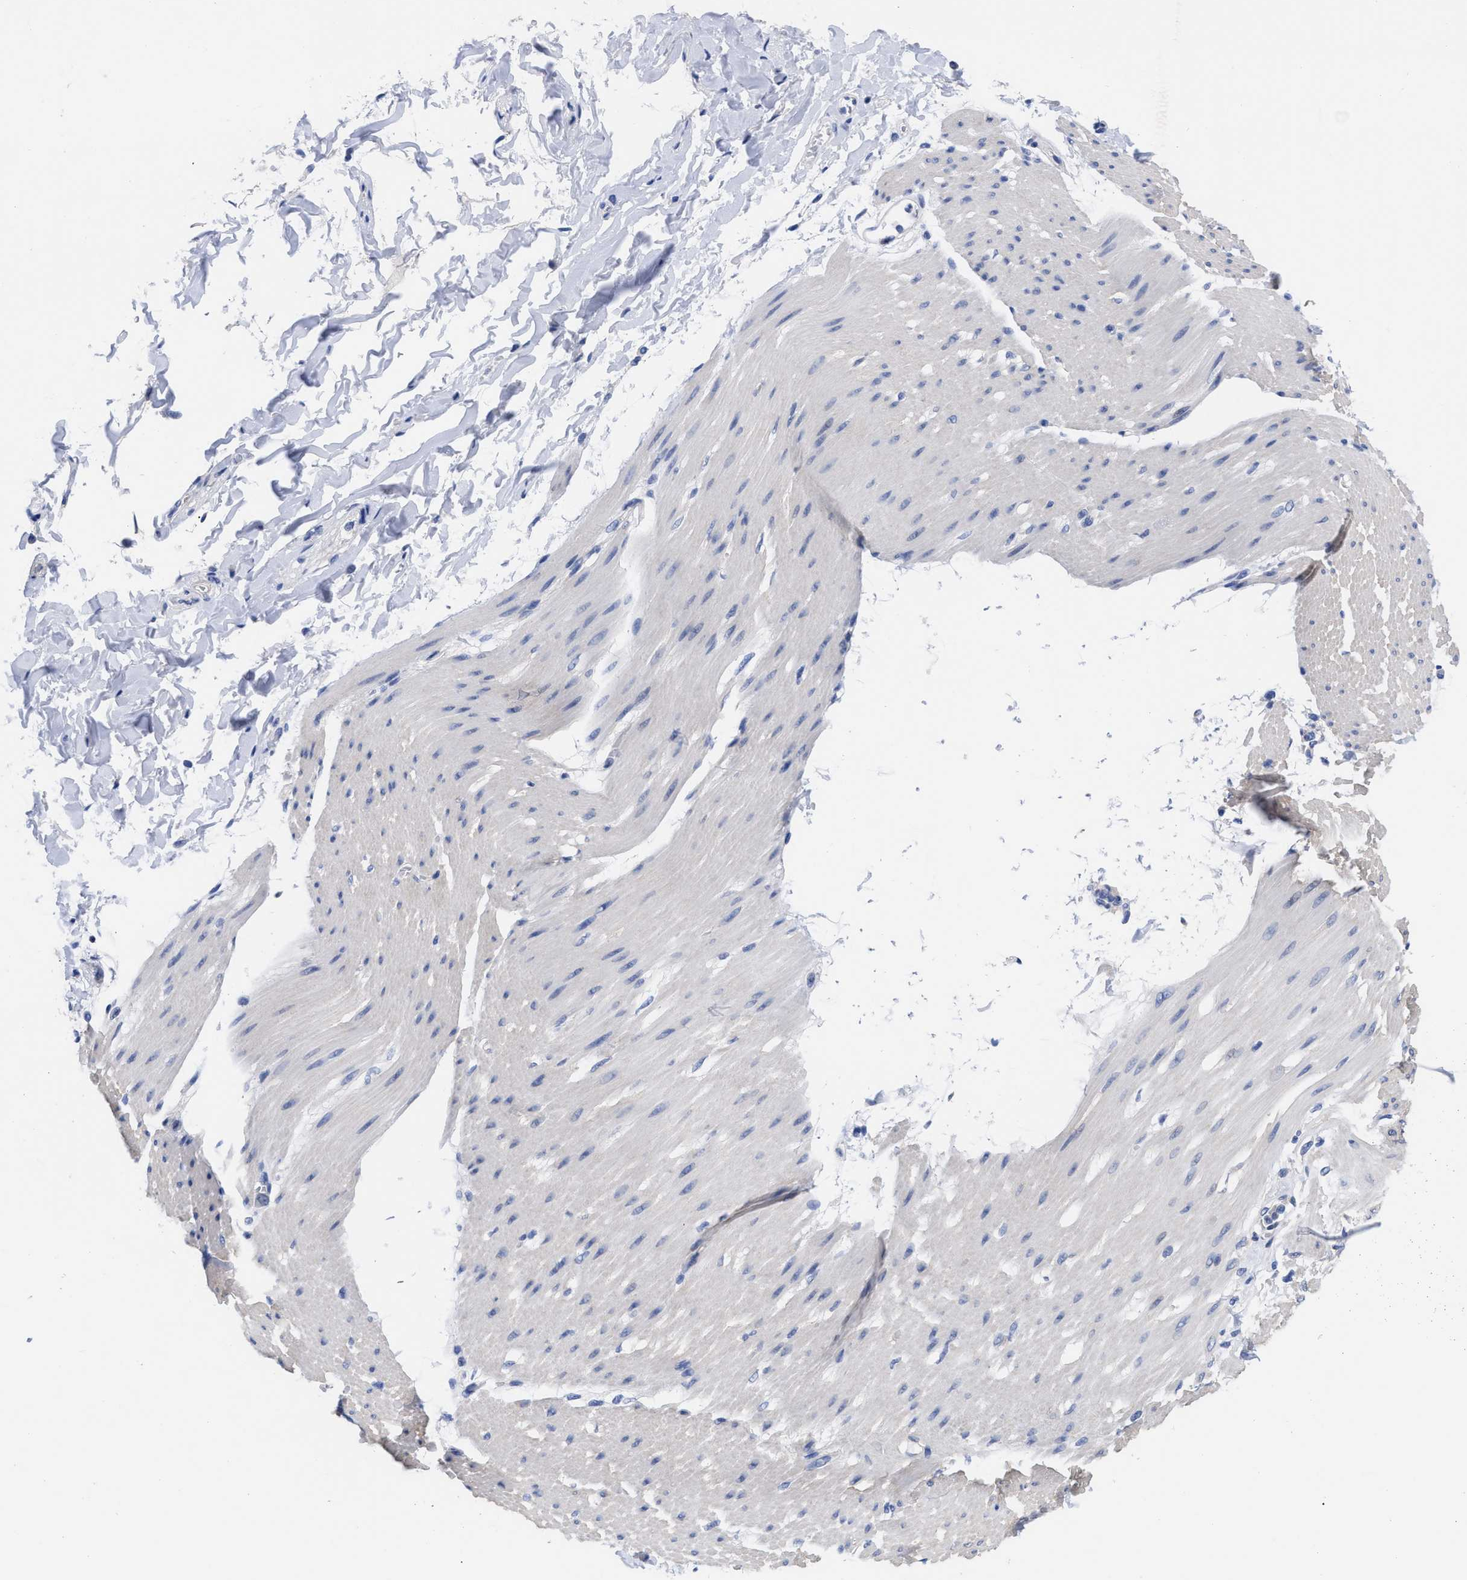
{"staining": {"intensity": "negative", "quantity": "none", "location": "none"}, "tissue": "adipose tissue", "cell_type": "Adipocytes", "image_type": "normal", "snomed": [{"axis": "morphology", "description": "Normal tissue, NOS"}, {"axis": "morphology", "description": "Adenocarcinoma, NOS"}, {"axis": "topography", "description": "Duodenum"}, {"axis": "topography", "description": "Peripheral nerve tissue"}], "caption": "Immunohistochemistry micrograph of normal adipose tissue stained for a protein (brown), which displays no expression in adipocytes.", "gene": "RBKS", "patient": {"sex": "female", "age": 60}}